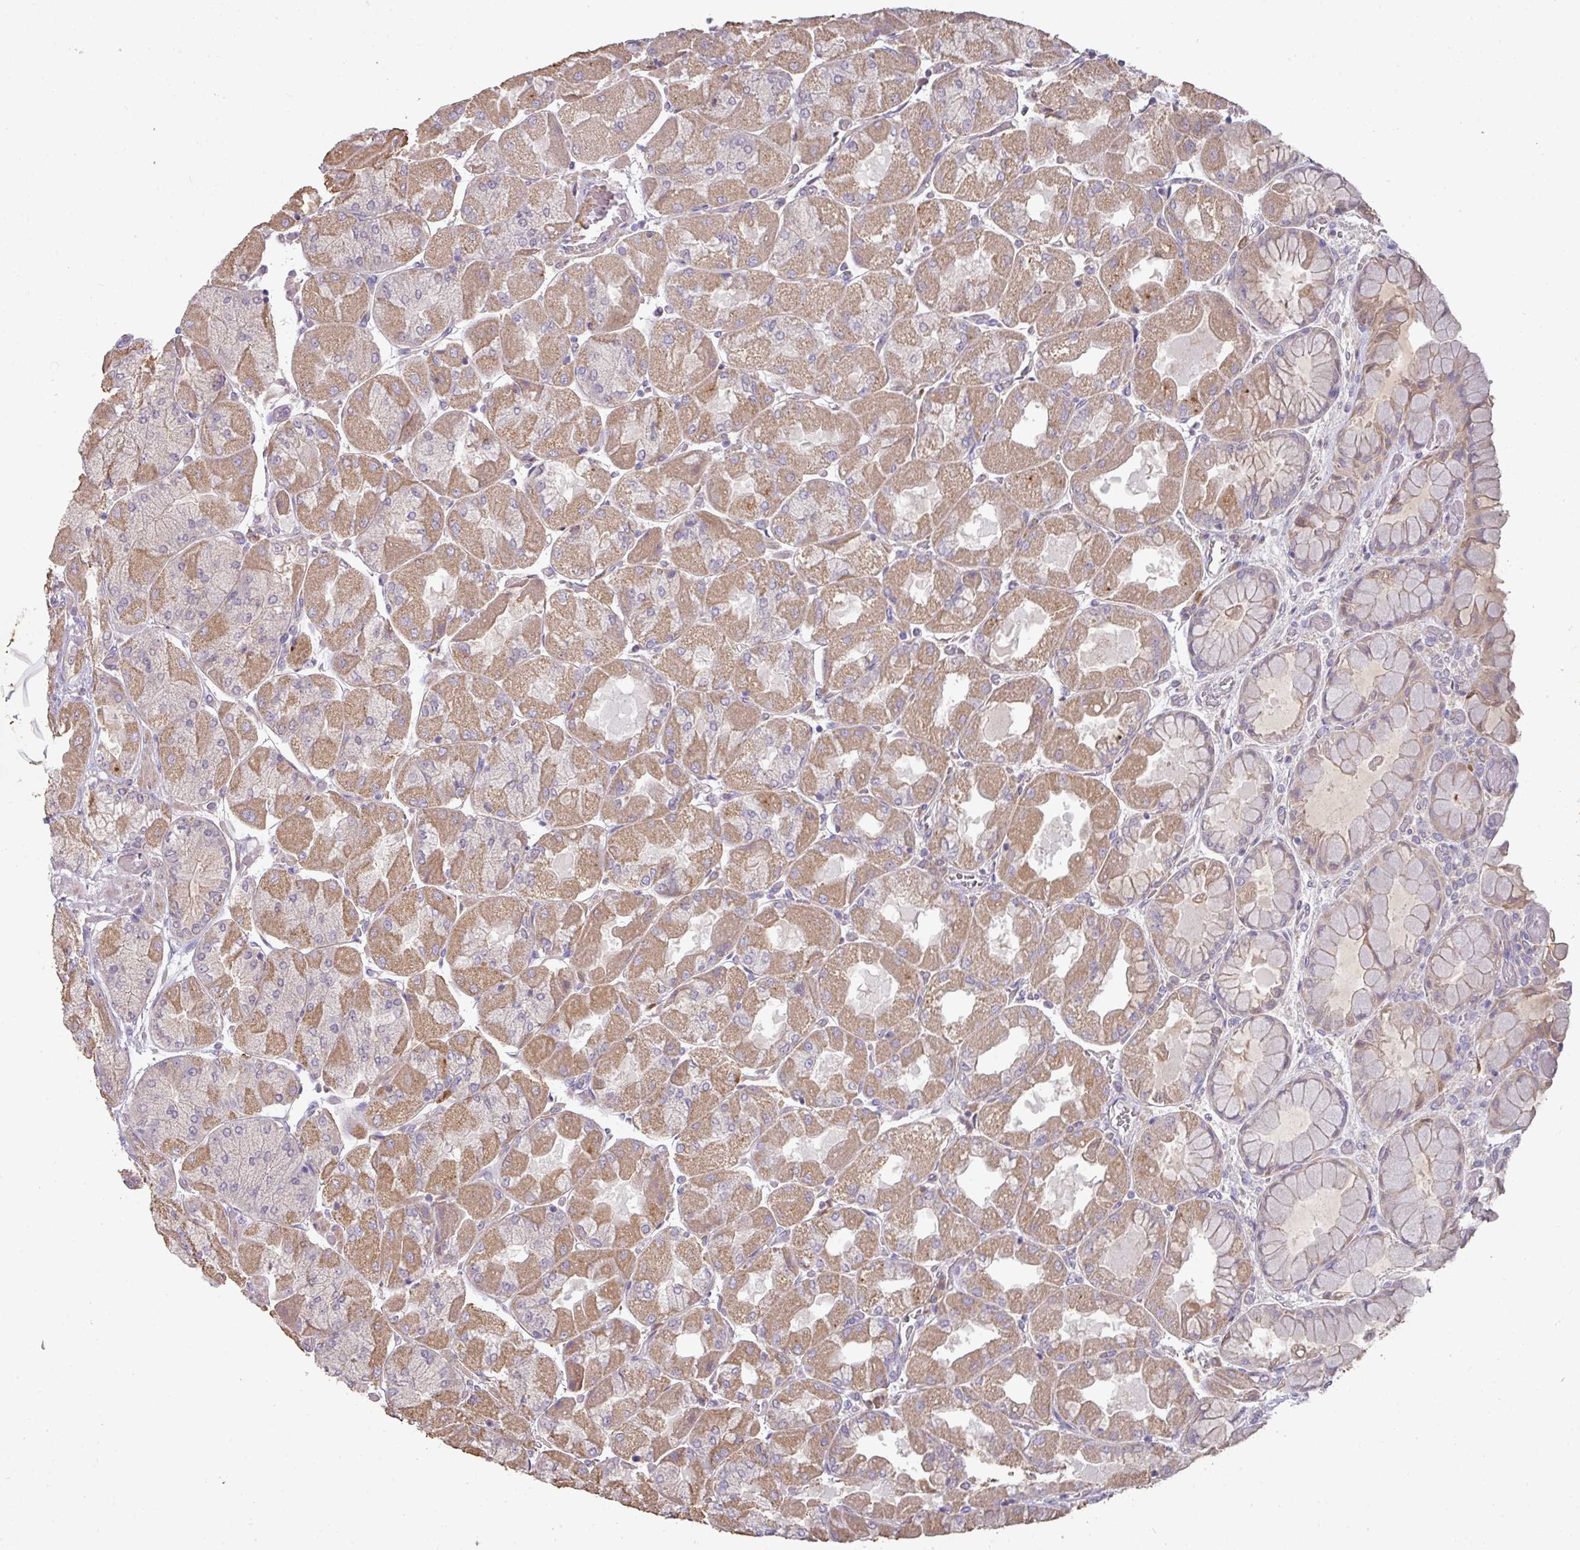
{"staining": {"intensity": "moderate", "quantity": ">75%", "location": "cytoplasmic/membranous"}, "tissue": "stomach", "cell_type": "Glandular cells", "image_type": "normal", "snomed": [{"axis": "morphology", "description": "Normal tissue, NOS"}, {"axis": "topography", "description": "Stomach"}], "caption": "Moderate cytoplasmic/membranous positivity for a protein is present in approximately >75% of glandular cells of benign stomach using immunohistochemistry.", "gene": "ZNF266", "patient": {"sex": "female", "age": 61}}